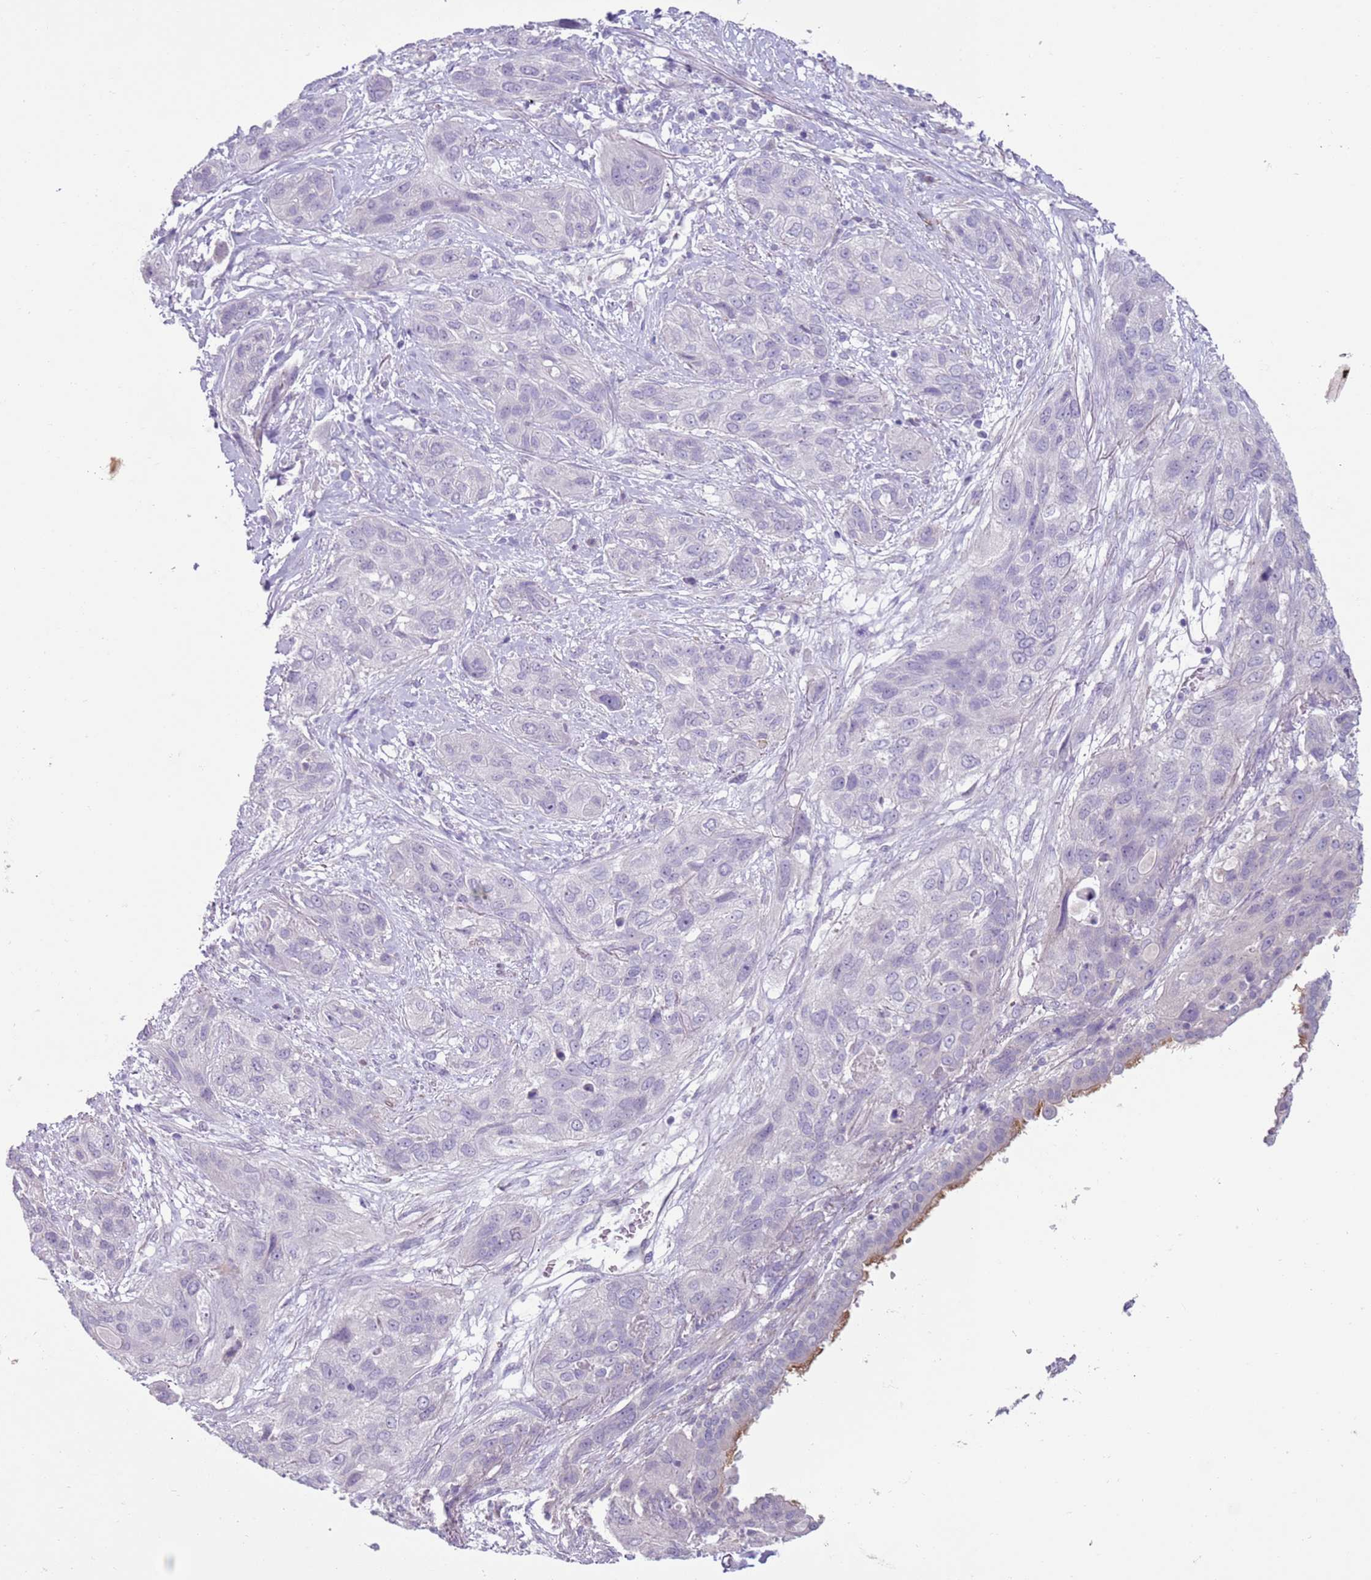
{"staining": {"intensity": "negative", "quantity": "none", "location": "none"}, "tissue": "lung cancer", "cell_type": "Tumor cells", "image_type": "cancer", "snomed": [{"axis": "morphology", "description": "Squamous cell carcinoma, NOS"}, {"axis": "topography", "description": "Lung"}], "caption": "This is an IHC micrograph of lung cancer (squamous cell carcinoma). There is no staining in tumor cells.", "gene": "ZNF239", "patient": {"sex": "female", "age": 70}}